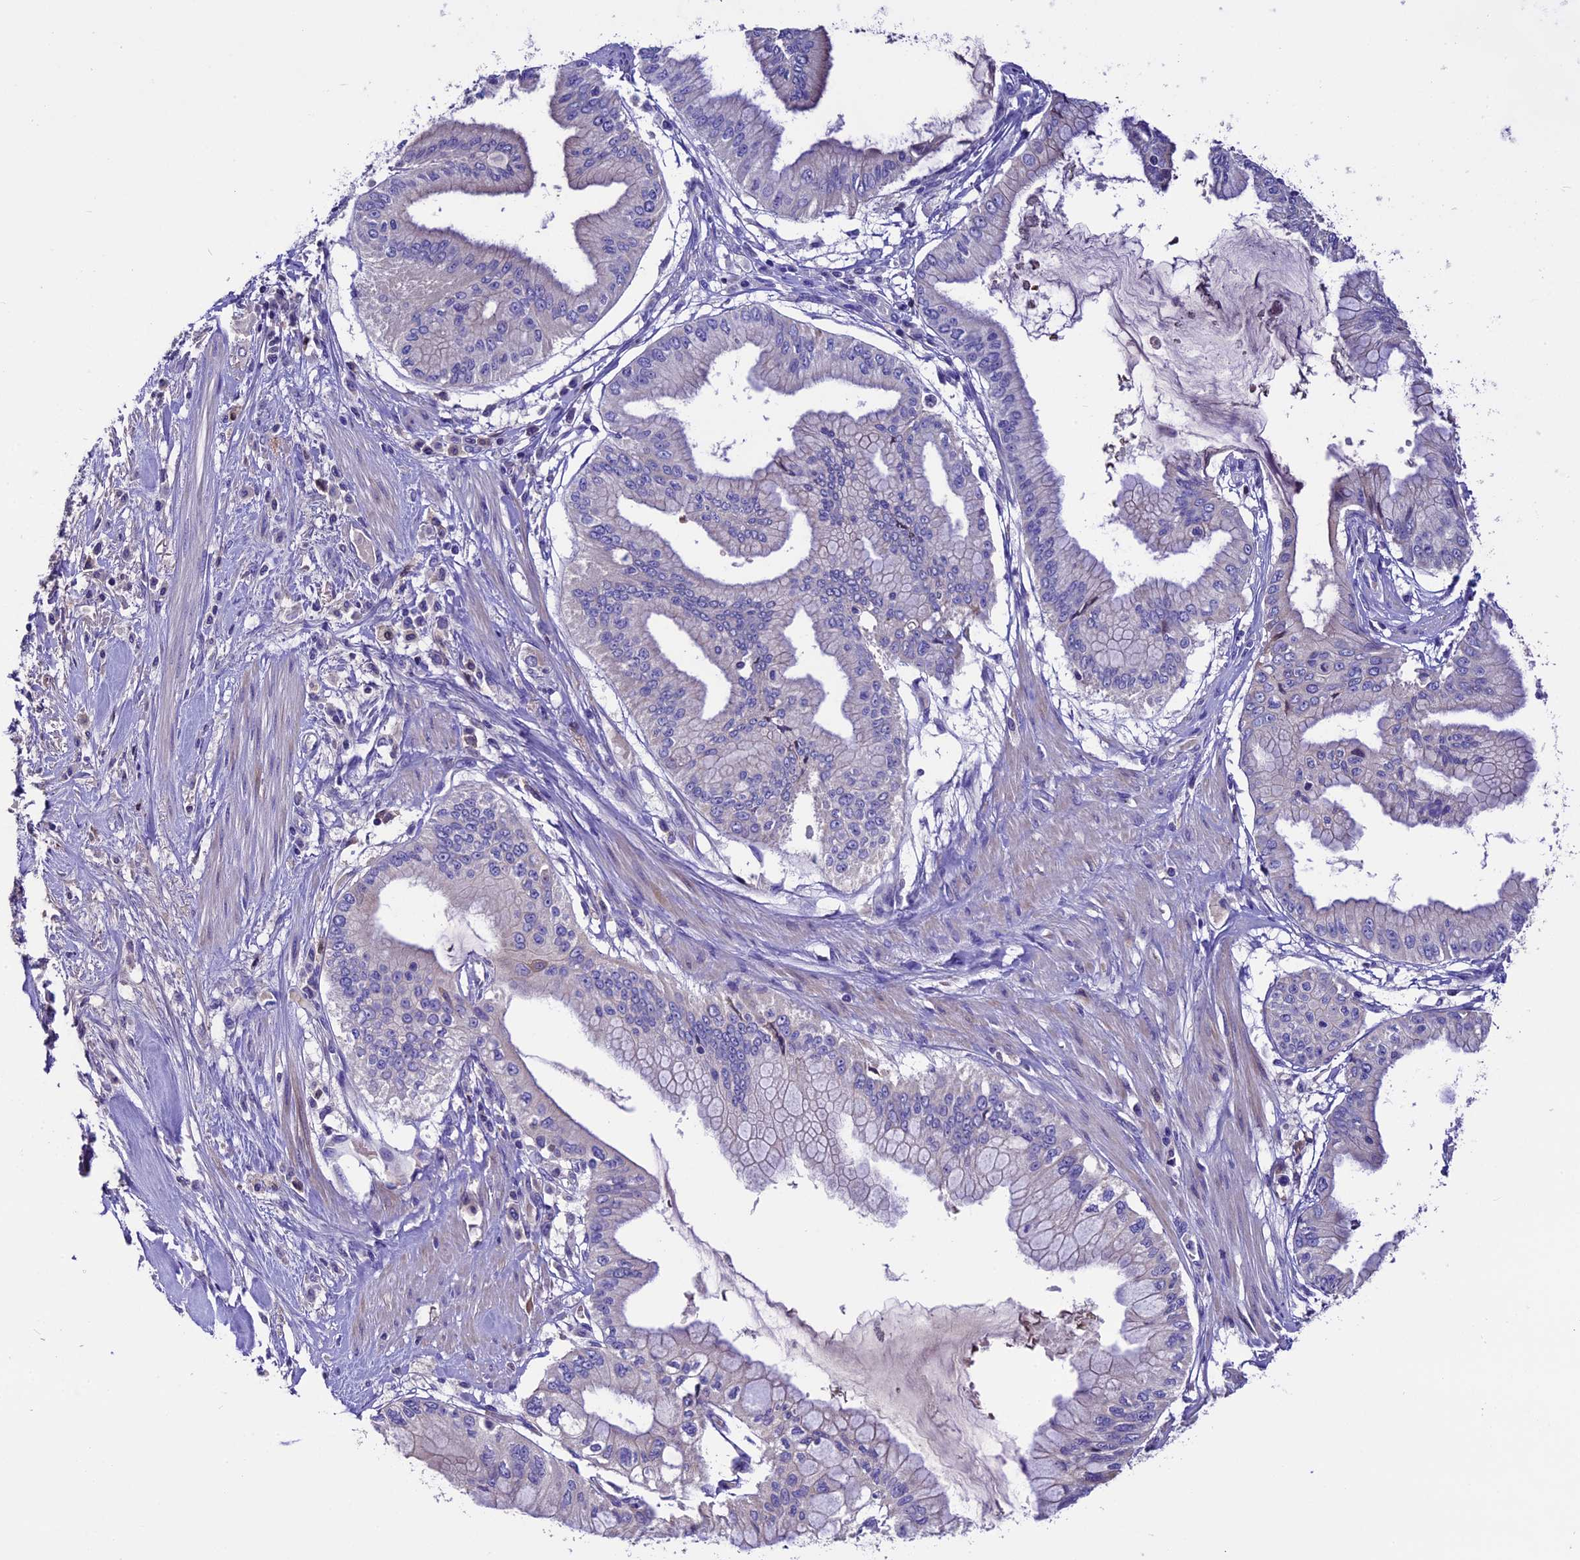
{"staining": {"intensity": "negative", "quantity": "none", "location": "none"}, "tissue": "pancreatic cancer", "cell_type": "Tumor cells", "image_type": "cancer", "snomed": [{"axis": "morphology", "description": "Adenocarcinoma, NOS"}, {"axis": "topography", "description": "Pancreas"}], "caption": "A high-resolution micrograph shows immunohistochemistry staining of pancreatic adenocarcinoma, which displays no significant staining in tumor cells. The staining was performed using DAB to visualize the protein expression in brown, while the nuclei were stained in blue with hematoxylin (Magnification: 20x).", "gene": "TCP11L2", "patient": {"sex": "male", "age": 46}}